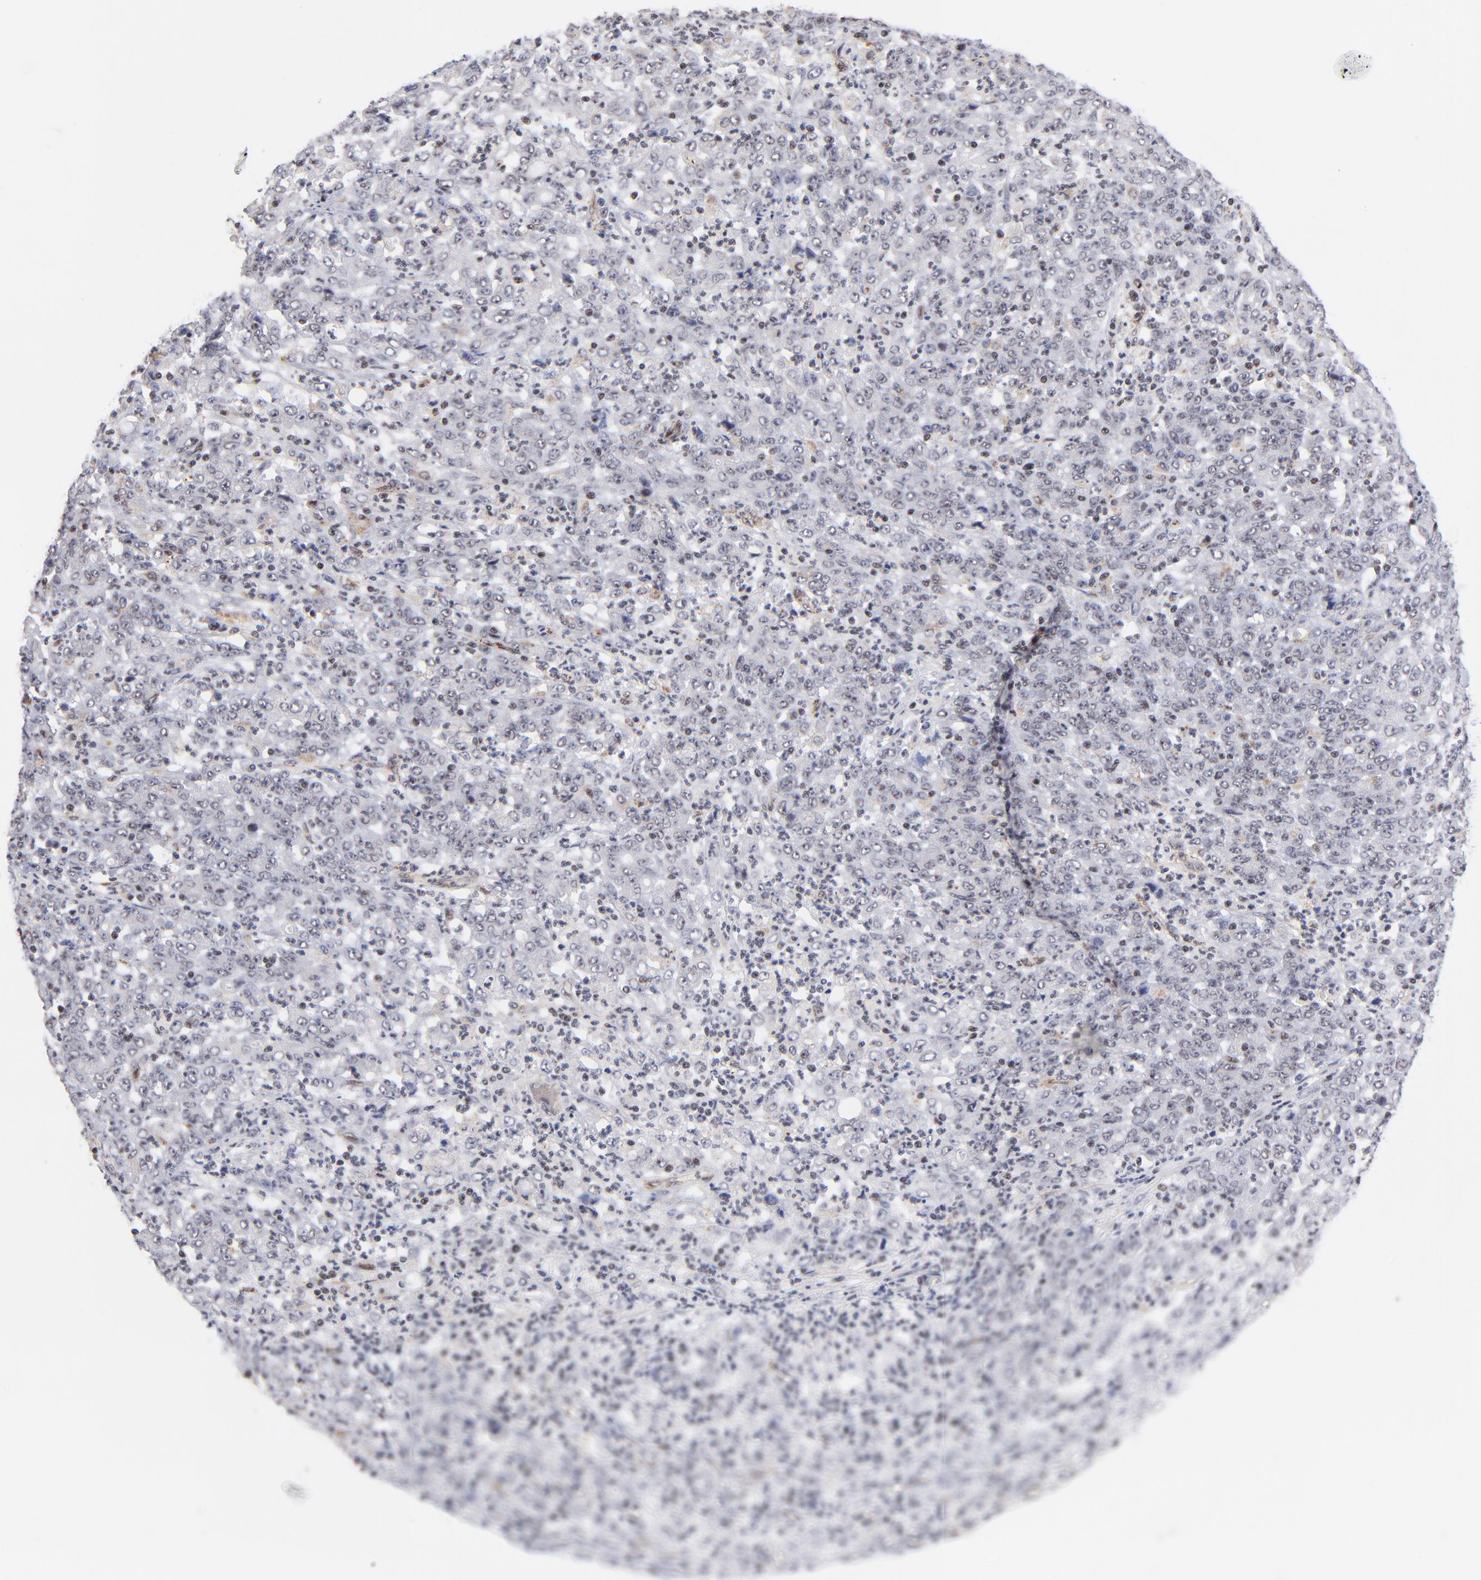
{"staining": {"intensity": "negative", "quantity": "none", "location": "none"}, "tissue": "stomach cancer", "cell_type": "Tumor cells", "image_type": "cancer", "snomed": [{"axis": "morphology", "description": "Adenocarcinoma, NOS"}, {"axis": "topography", "description": "Stomach, lower"}], "caption": "Histopathology image shows no protein staining in tumor cells of stomach adenocarcinoma tissue.", "gene": "GABPA", "patient": {"sex": "female", "age": 71}}